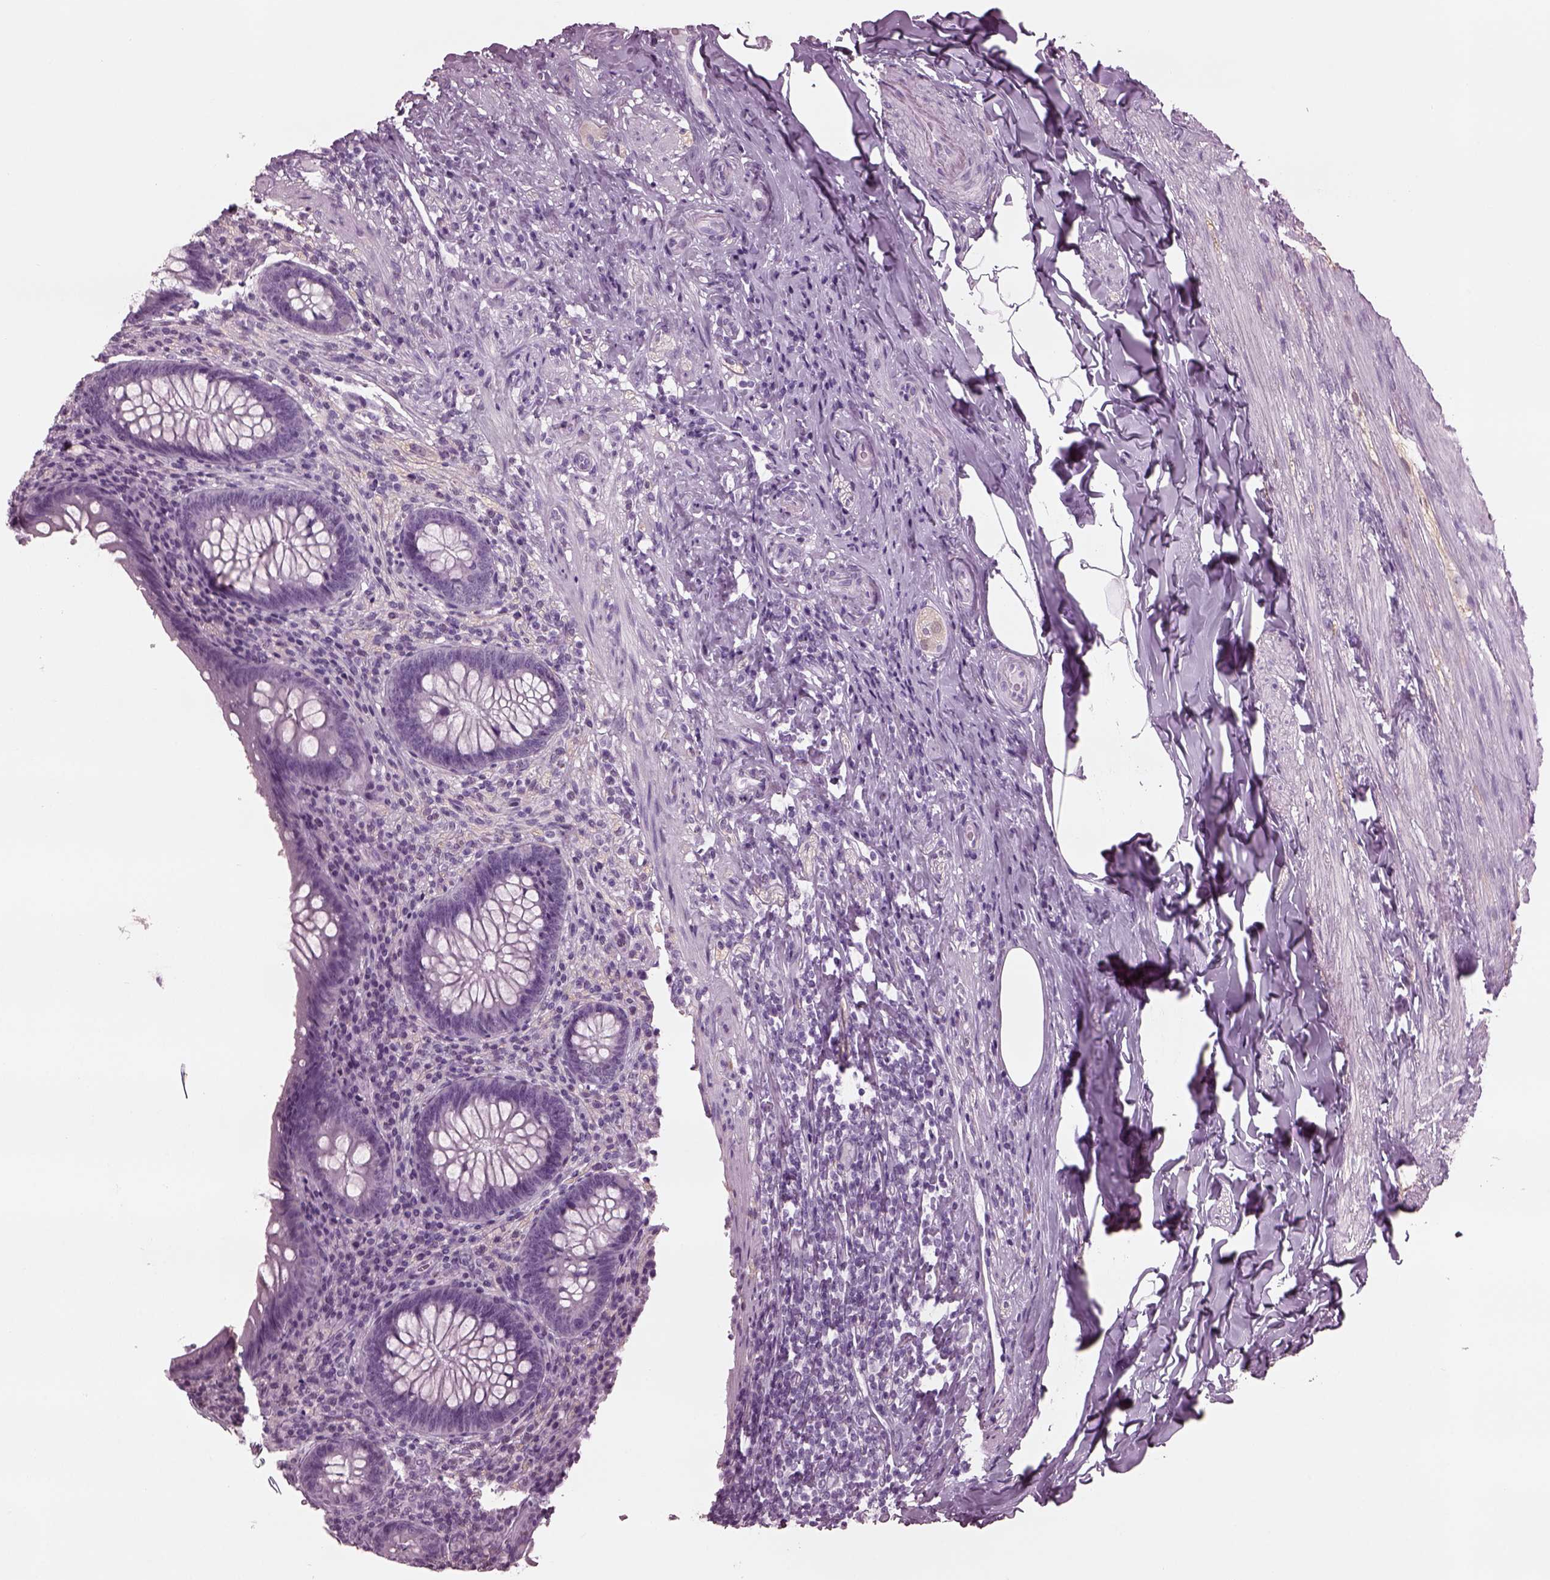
{"staining": {"intensity": "negative", "quantity": "none", "location": "none"}, "tissue": "appendix", "cell_type": "Glandular cells", "image_type": "normal", "snomed": [{"axis": "morphology", "description": "Normal tissue, NOS"}, {"axis": "topography", "description": "Appendix"}], "caption": "DAB (3,3'-diaminobenzidine) immunohistochemical staining of benign appendix exhibits no significant expression in glandular cells. (Brightfield microscopy of DAB IHC at high magnification).", "gene": "TPPP2", "patient": {"sex": "male", "age": 47}}